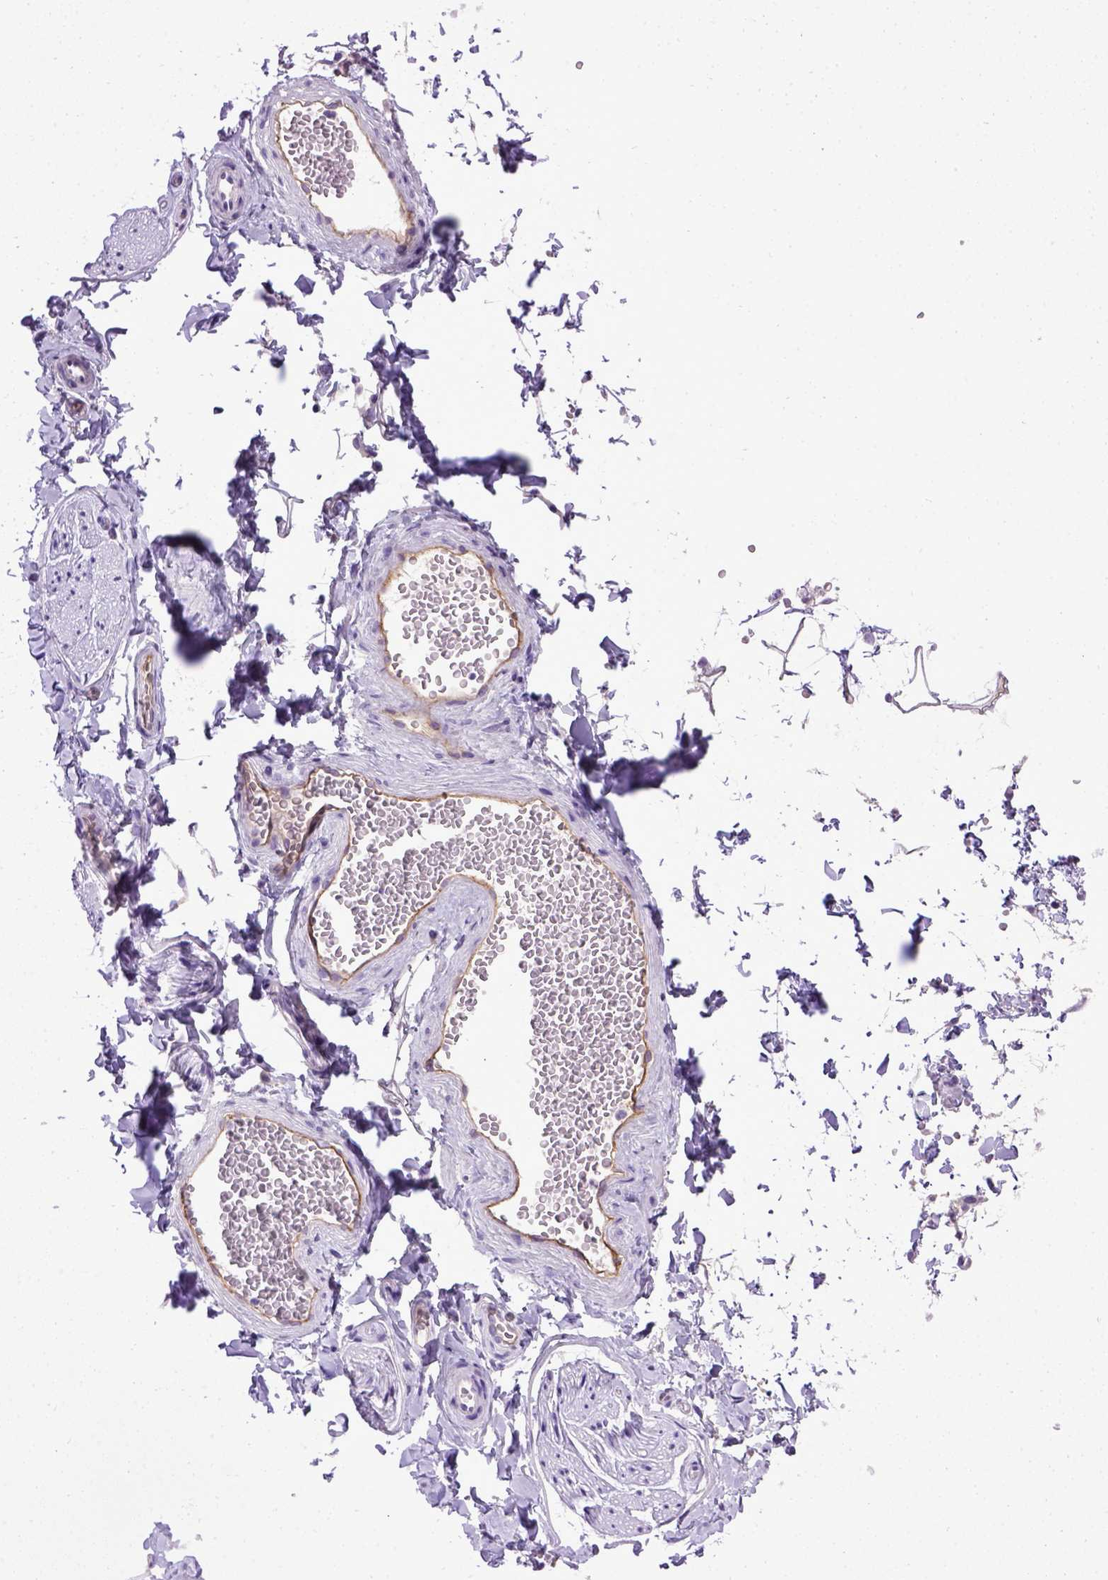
{"staining": {"intensity": "negative", "quantity": "none", "location": "none"}, "tissue": "adipose tissue", "cell_type": "Adipocytes", "image_type": "normal", "snomed": [{"axis": "morphology", "description": "Normal tissue, NOS"}, {"axis": "topography", "description": "Smooth muscle"}, {"axis": "topography", "description": "Peripheral nerve tissue"}], "caption": "High magnification brightfield microscopy of normal adipose tissue stained with DAB (brown) and counterstained with hematoxylin (blue): adipocytes show no significant positivity. The staining was performed using DAB (3,3'-diaminobenzidine) to visualize the protein expression in brown, while the nuclei were stained in blue with hematoxylin (Magnification: 20x).", "gene": "ENG", "patient": {"sex": "male", "age": 22}}